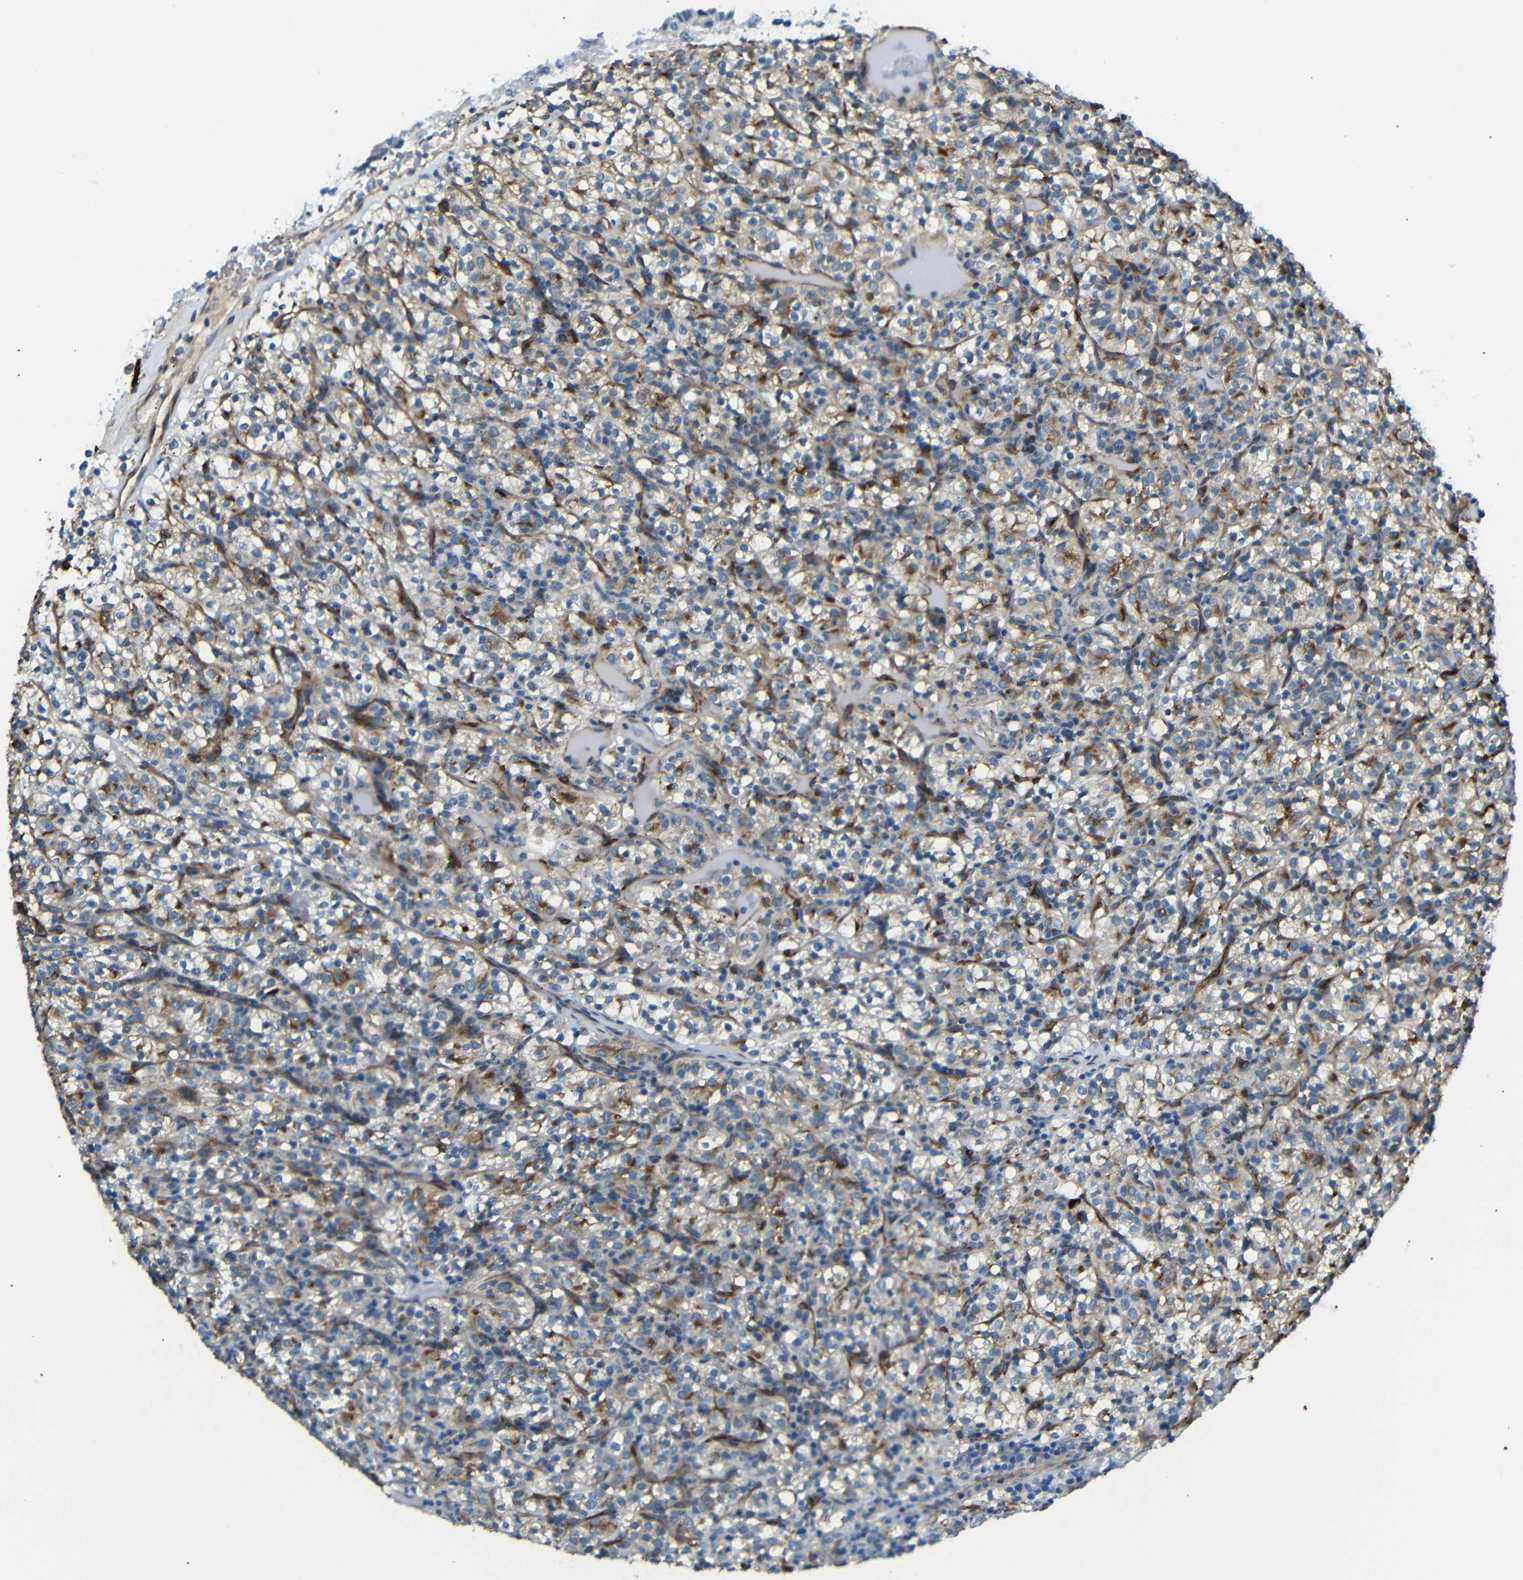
{"staining": {"intensity": "weak", "quantity": "25%-75%", "location": "cytoplasmic/membranous"}, "tissue": "renal cancer", "cell_type": "Tumor cells", "image_type": "cancer", "snomed": [{"axis": "morphology", "description": "Normal tissue, NOS"}, {"axis": "morphology", "description": "Adenocarcinoma, NOS"}, {"axis": "topography", "description": "Kidney"}], "caption": "Protein expression analysis of renal adenocarcinoma demonstrates weak cytoplasmic/membranous expression in approximately 25%-75% of tumor cells. (brown staining indicates protein expression, while blue staining denotes nuclei).", "gene": "MYO1B", "patient": {"sex": "female", "age": 72}}